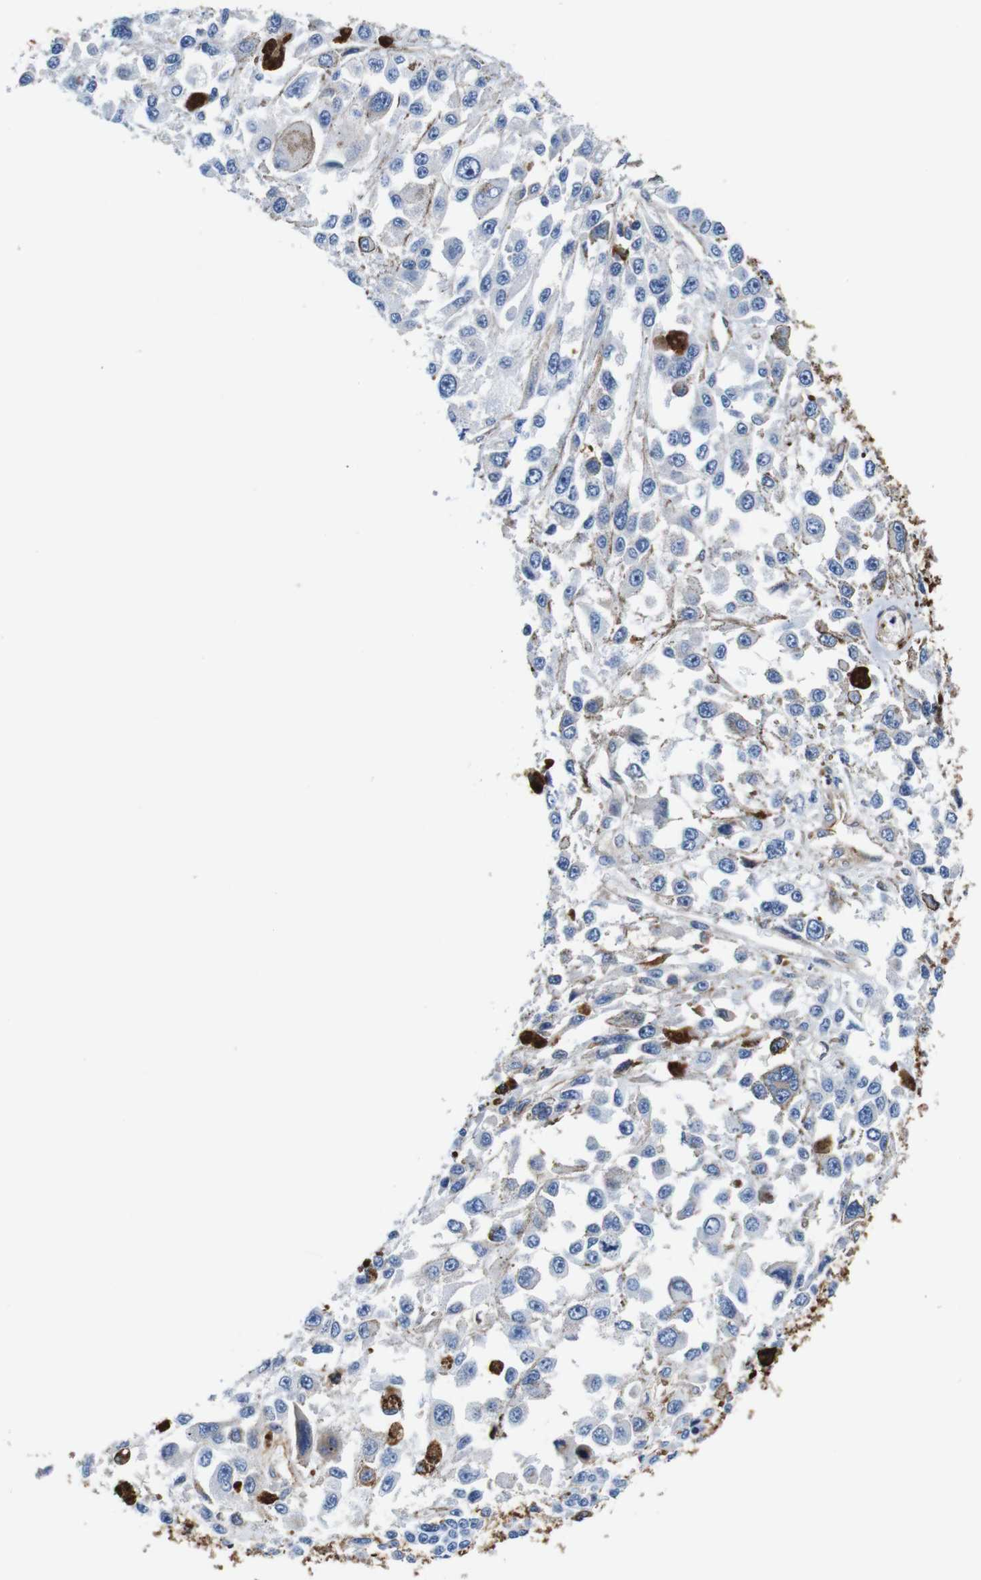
{"staining": {"intensity": "negative", "quantity": "none", "location": "none"}, "tissue": "melanoma", "cell_type": "Tumor cells", "image_type": "cancer", "snomed": [{"axis": "morphology", "description": "Malignant melanoma, Metastatic site"}, {"axis": "topography", "description": "Lymph node"}], "caption": "Immunohistochemistry (IHC) of malignant melanoma (metastatic site) demonstrates no positivity in tumor cells.", "gene": "ANXA1", "patient": {"sex": "male", "age": 59}}